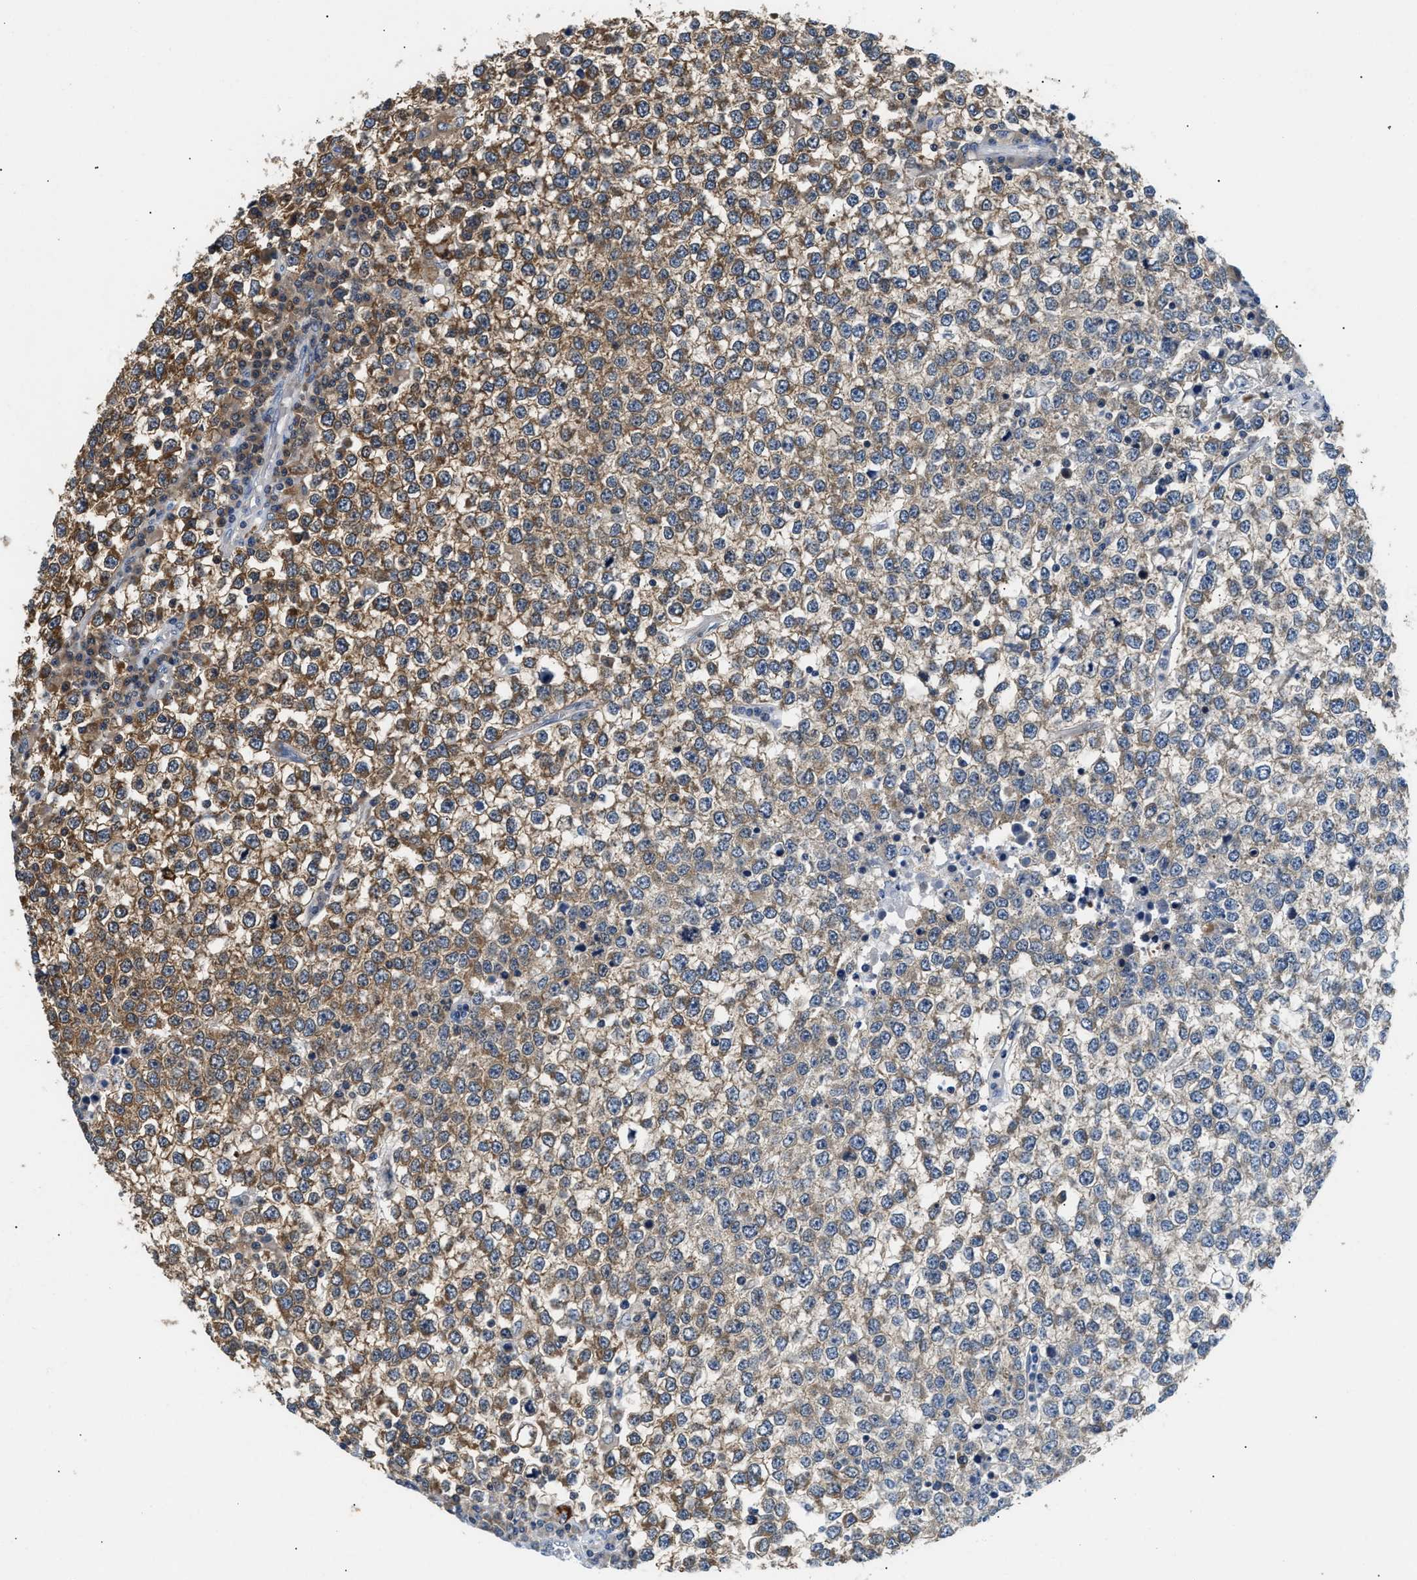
{"staining": {"intensity": "strong", "quantity": "25%-75%", "location": "cytoplasmic/membranous"}, "tissue": "testis cancer", "cell_type": "Tumor cells", "image_type": "cancer", "snomed": [{"axis": "morphology", "description": "Seminoma, NOS"}, {"axis": "topography", "description": "Testis"}], "caption": "Brown immunohistochemical staining in testis cancer (seminoma) demonstrates strong cytoplasmic/membranous expression in about 25%-75% of tumor cells. (IHC, brightfield microscopy, high magnification).", "gene": "CCM2", "patient": {"sex": "male", "age": 65}}